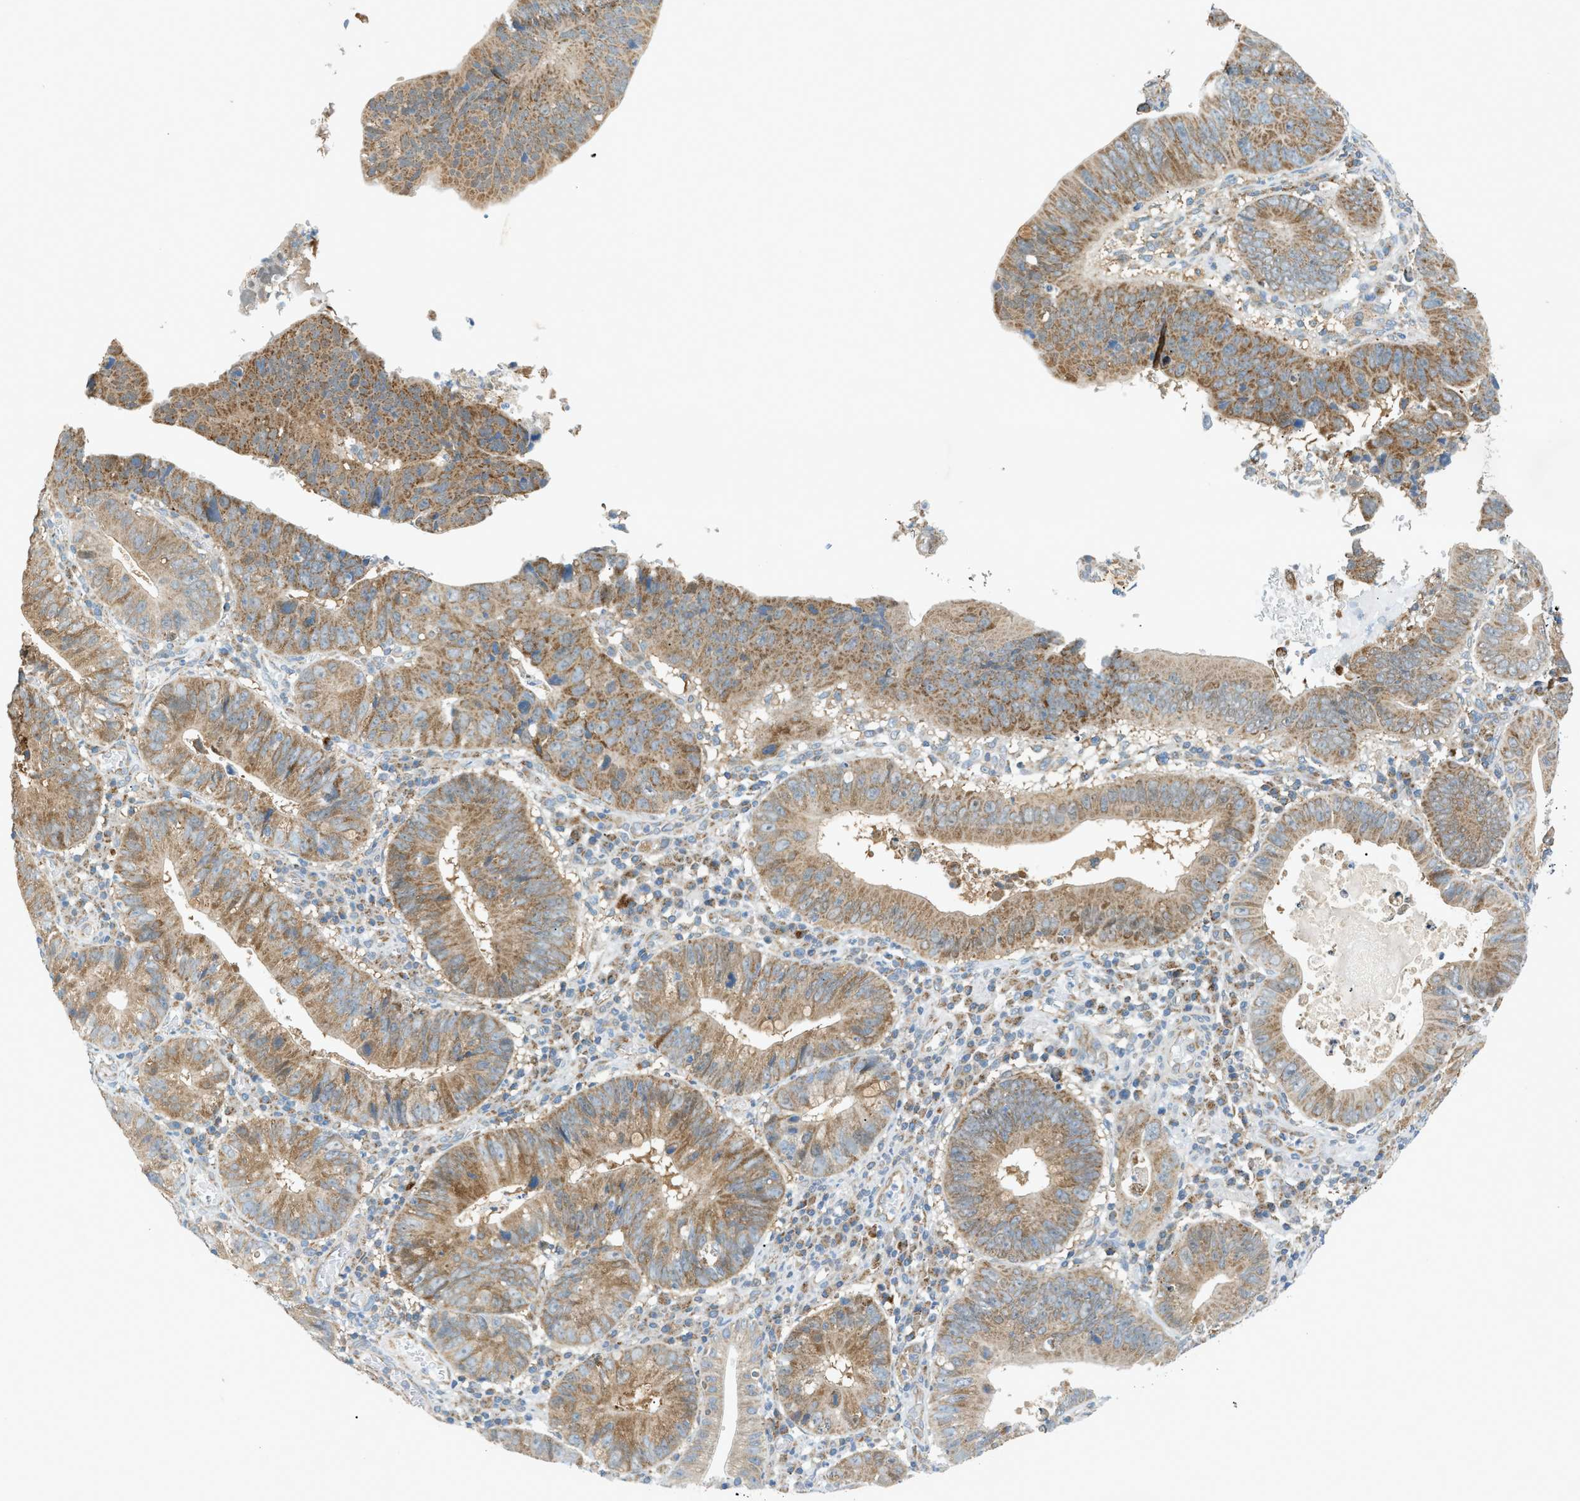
{"staining": {"intensity": "moderate", "quantity": ">75%", "location": "cytoplasmic/membranous"}, "tissue": "stomach cancer", "cell_type": "Tumor cells", "image_type": "cancer", "snomed": [{"axis": "morphology", "description": "Adenocarcinoma, NOS"}, {"axis": "topography", "description": "Stomach"}], "caption": "Protein expression by IHC displays moderate cytoplasmic/membranous positivity in approximately >75% of tumor cells in stomach adenocarcinoma.", "gene": "PIGG", "patient": {"sex": "male", "age": 59}}